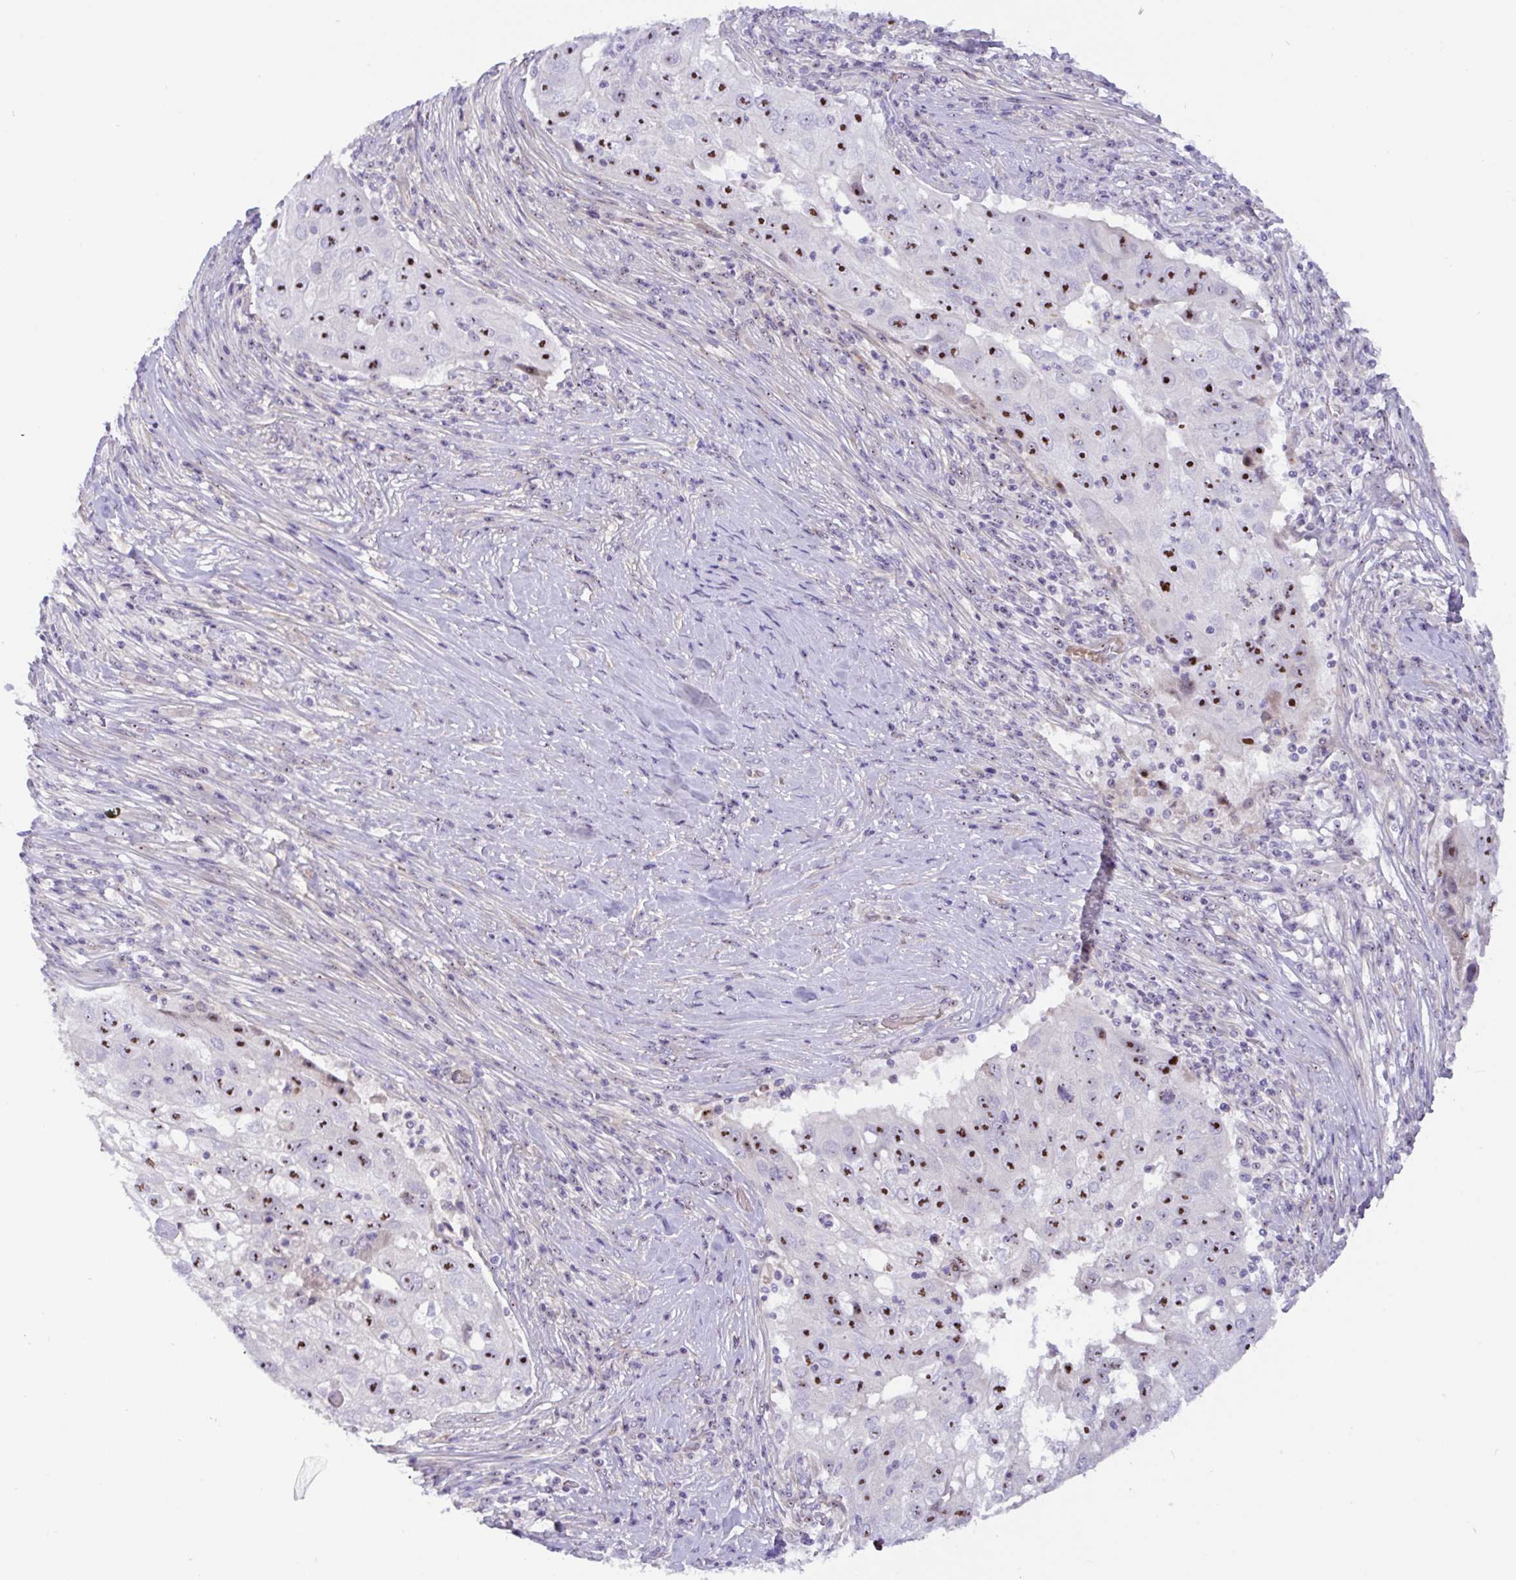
{"staining": {"intensity": "strong", "quantity": ">75%", "location": "nuclear"}, "tissue": "lung cancer", "cell_type": "Tumor cells", "image_type": "cancer", "snomed": [{"axis": "morphology", "description": "Squamous cell carcinoma, NOS"}, {"axis": "topography", "description": "Lung"}], "caption": "Approximately >75% of tumor cells in human lung cancer (squamous cell carcinoma) display strong nuclear protein expression as visualized by brown immunohistochemical staining.", "gene": "MXRA8", "patient": {"sex": "male", "age": 64}}